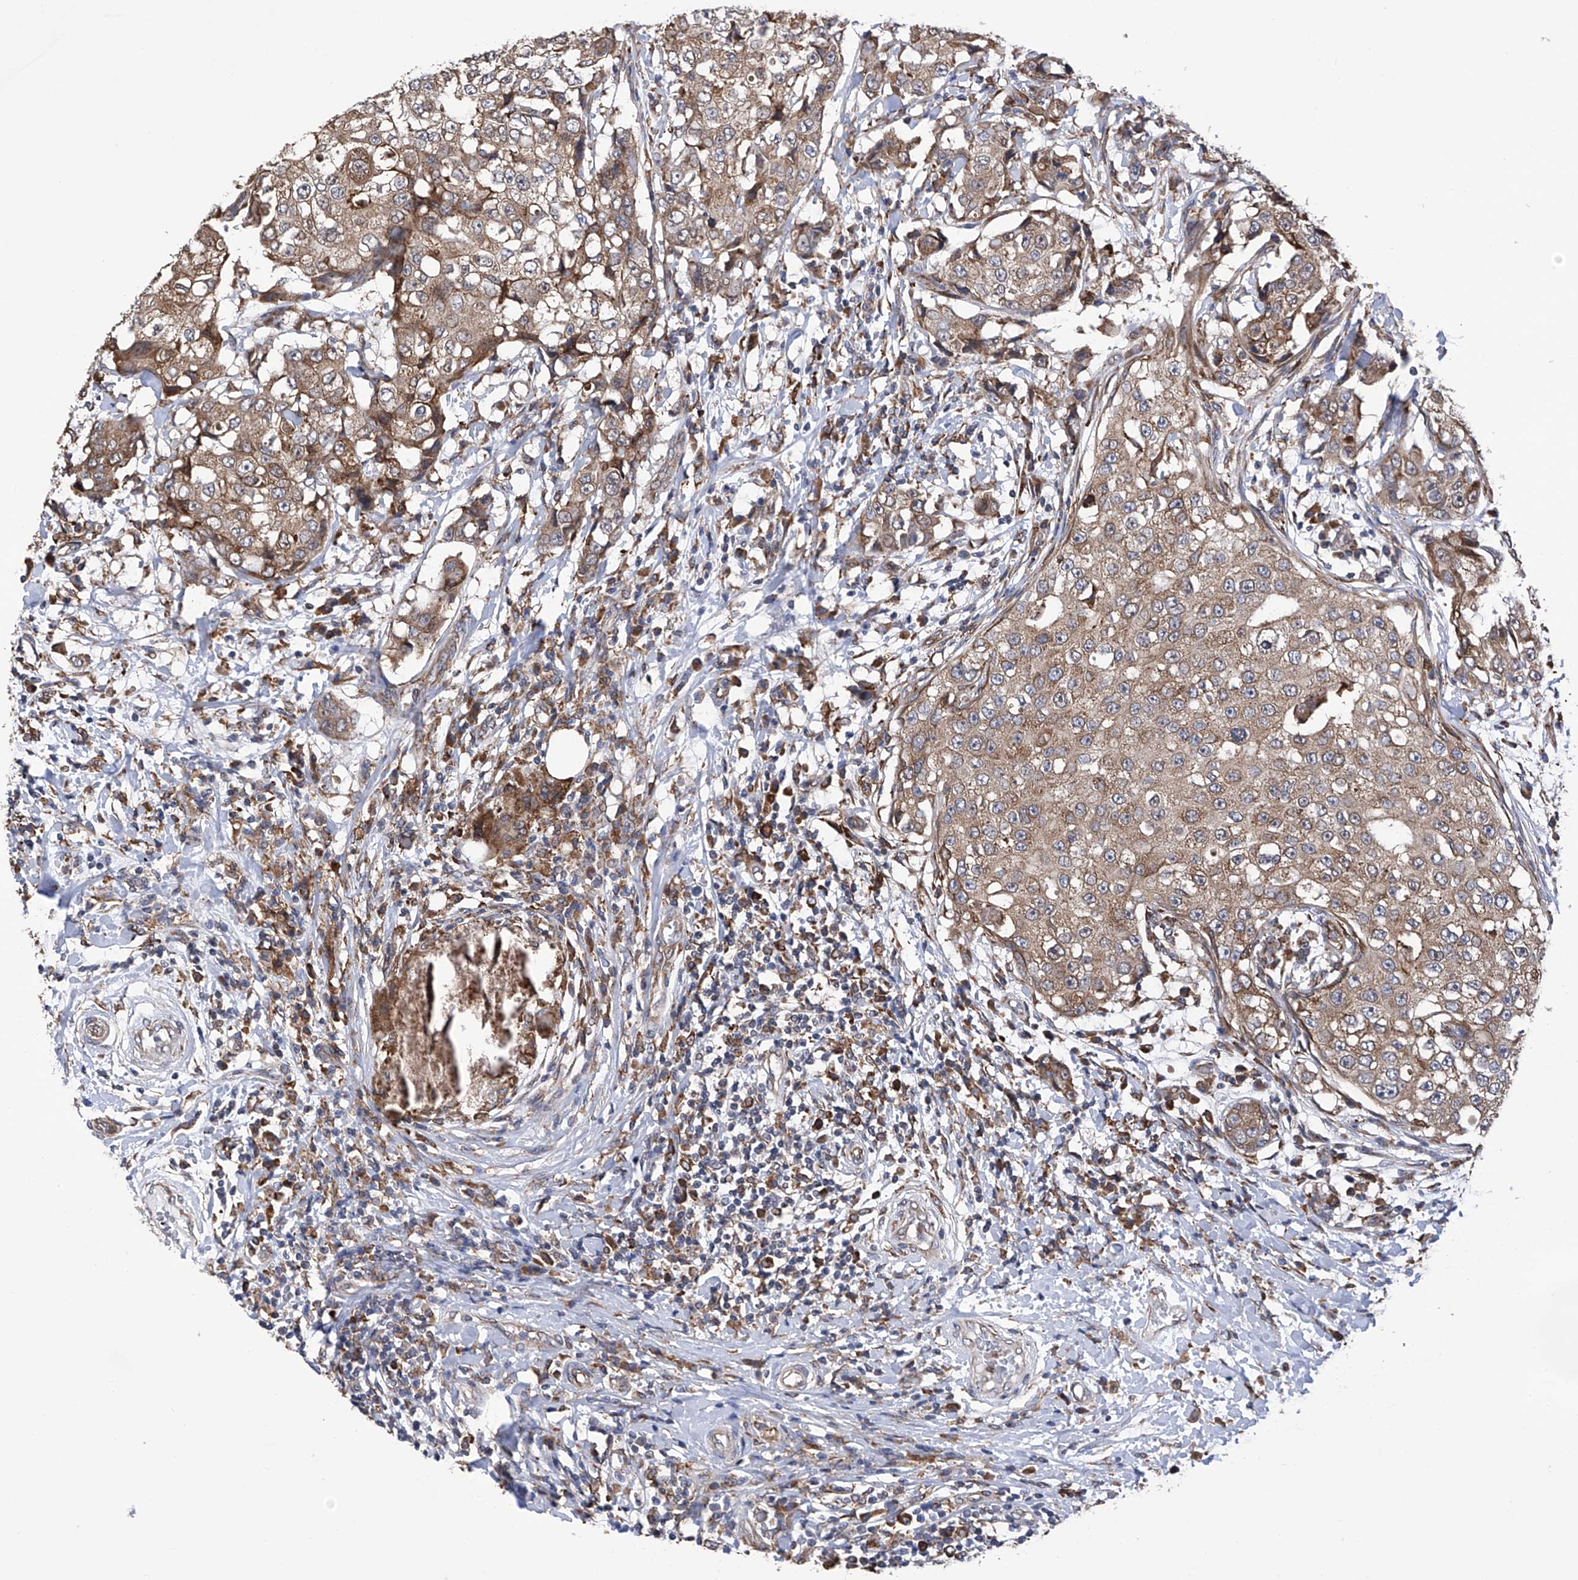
{"staining": {"intensity": "weak", "quantity": ">75%", "location": "cytoplasmic/membranous"}, "tissue": "breast cancer", "cell_type": "Tumor cells", "image_type": "cancer", "snomed": [{"axis": "morphology", "description": "Duct carcinoma"}, {"axis": "topography", "description": "Breast"}], "caption": "Tumor cells show low levels of weak cytoplasmic/membranous staining in about >75% of cells in breast cancer (infiltrating ductal carcinoma).", "gene": "DNAH8", "patient": {"sex": "female", "age": 27}}